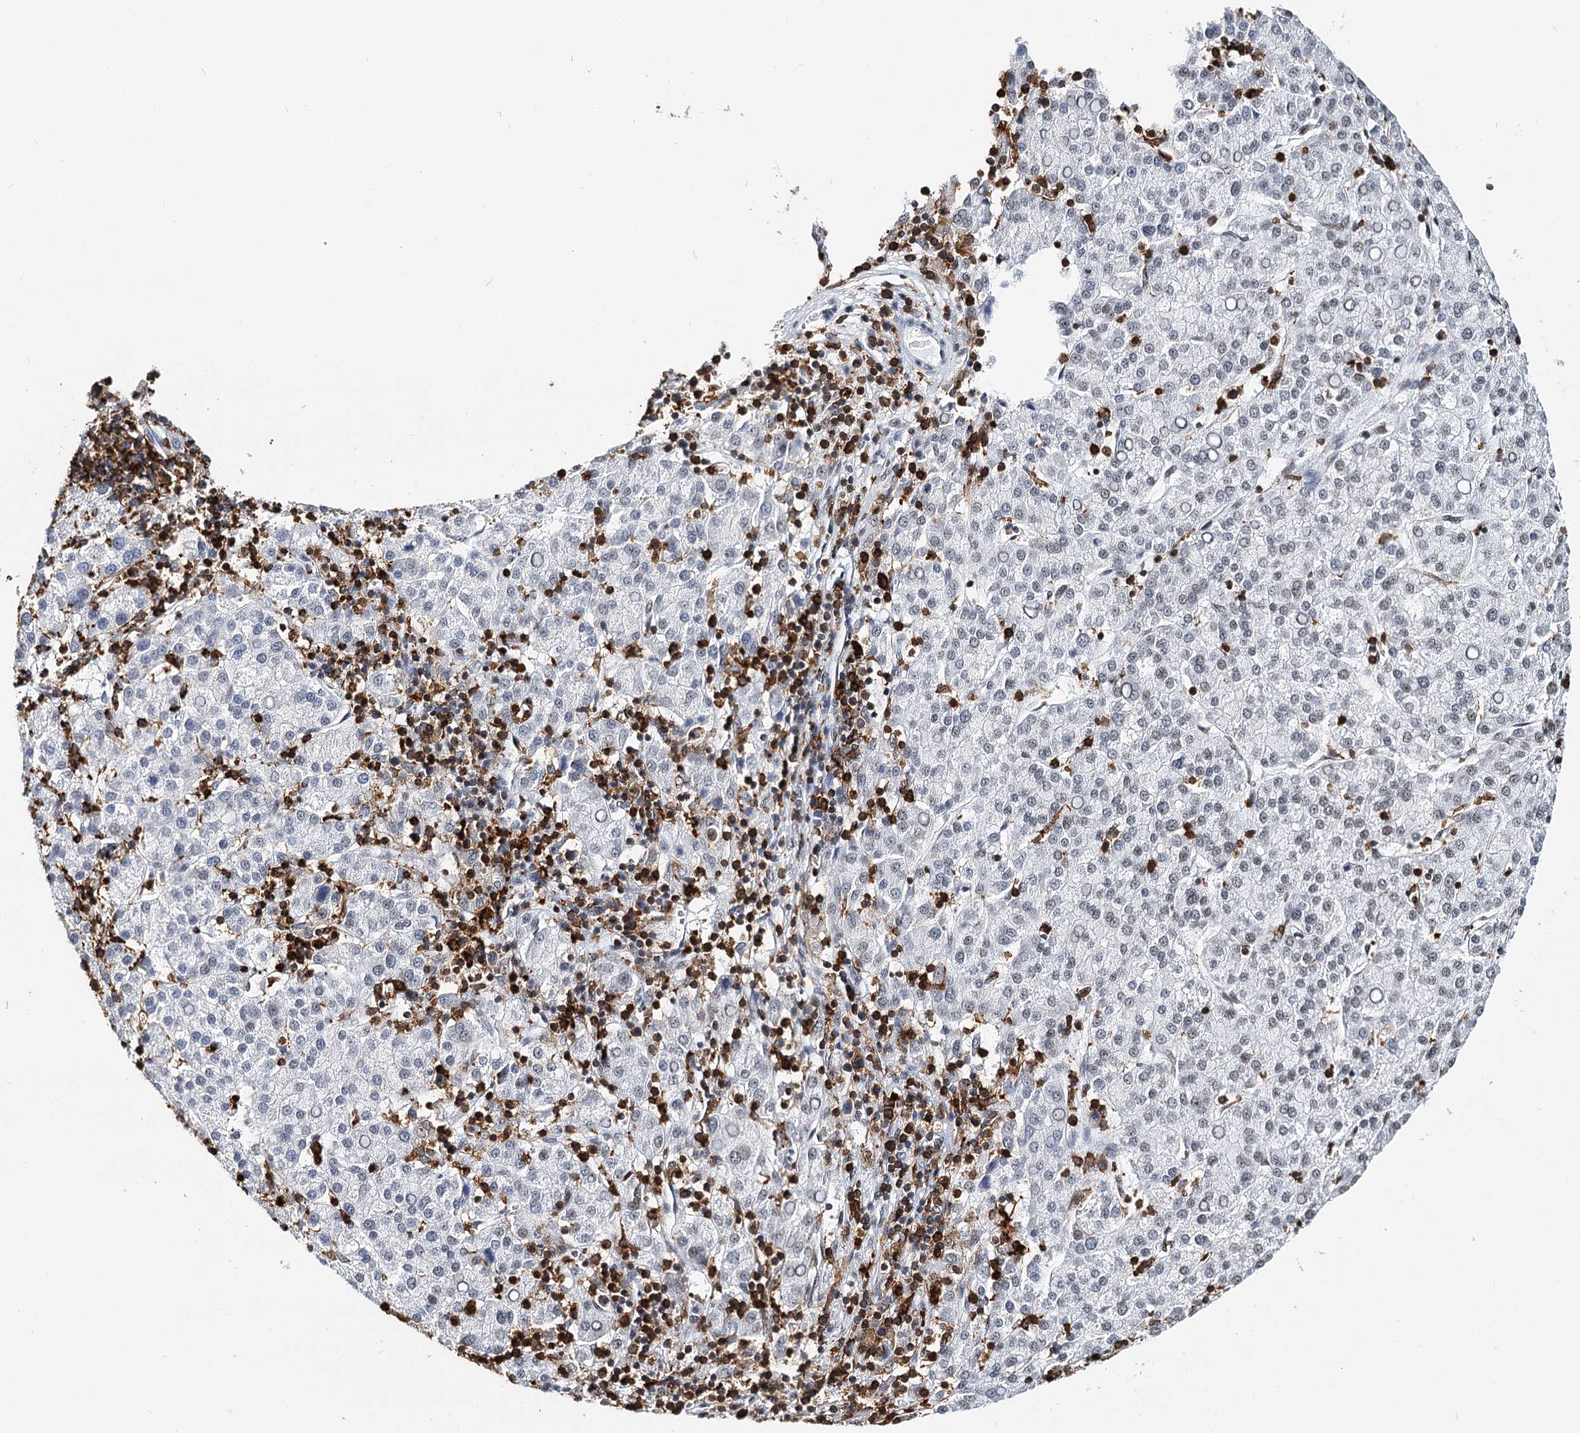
{"staining": {"intensity": "negative", "quantity": "none", "location": "none"}, "tissue": "liver cancer", "cell_type": "Tumor cells", "image_type": "cancer", "snomed": [{"axis": "morphology", "description": "Carcinoma, Hepatocellular, NOS"}, {"axis": "topography", "description": "Liver"}], "caption": "Tumor cells show no significant staining in liver cancer (hepatocellular carcinoma). (DAB immunohistochemistry (IHC) with hematoxylin counter stain).", "gene": "BARD1", "patient": {"sex": "female", "age": 58}}